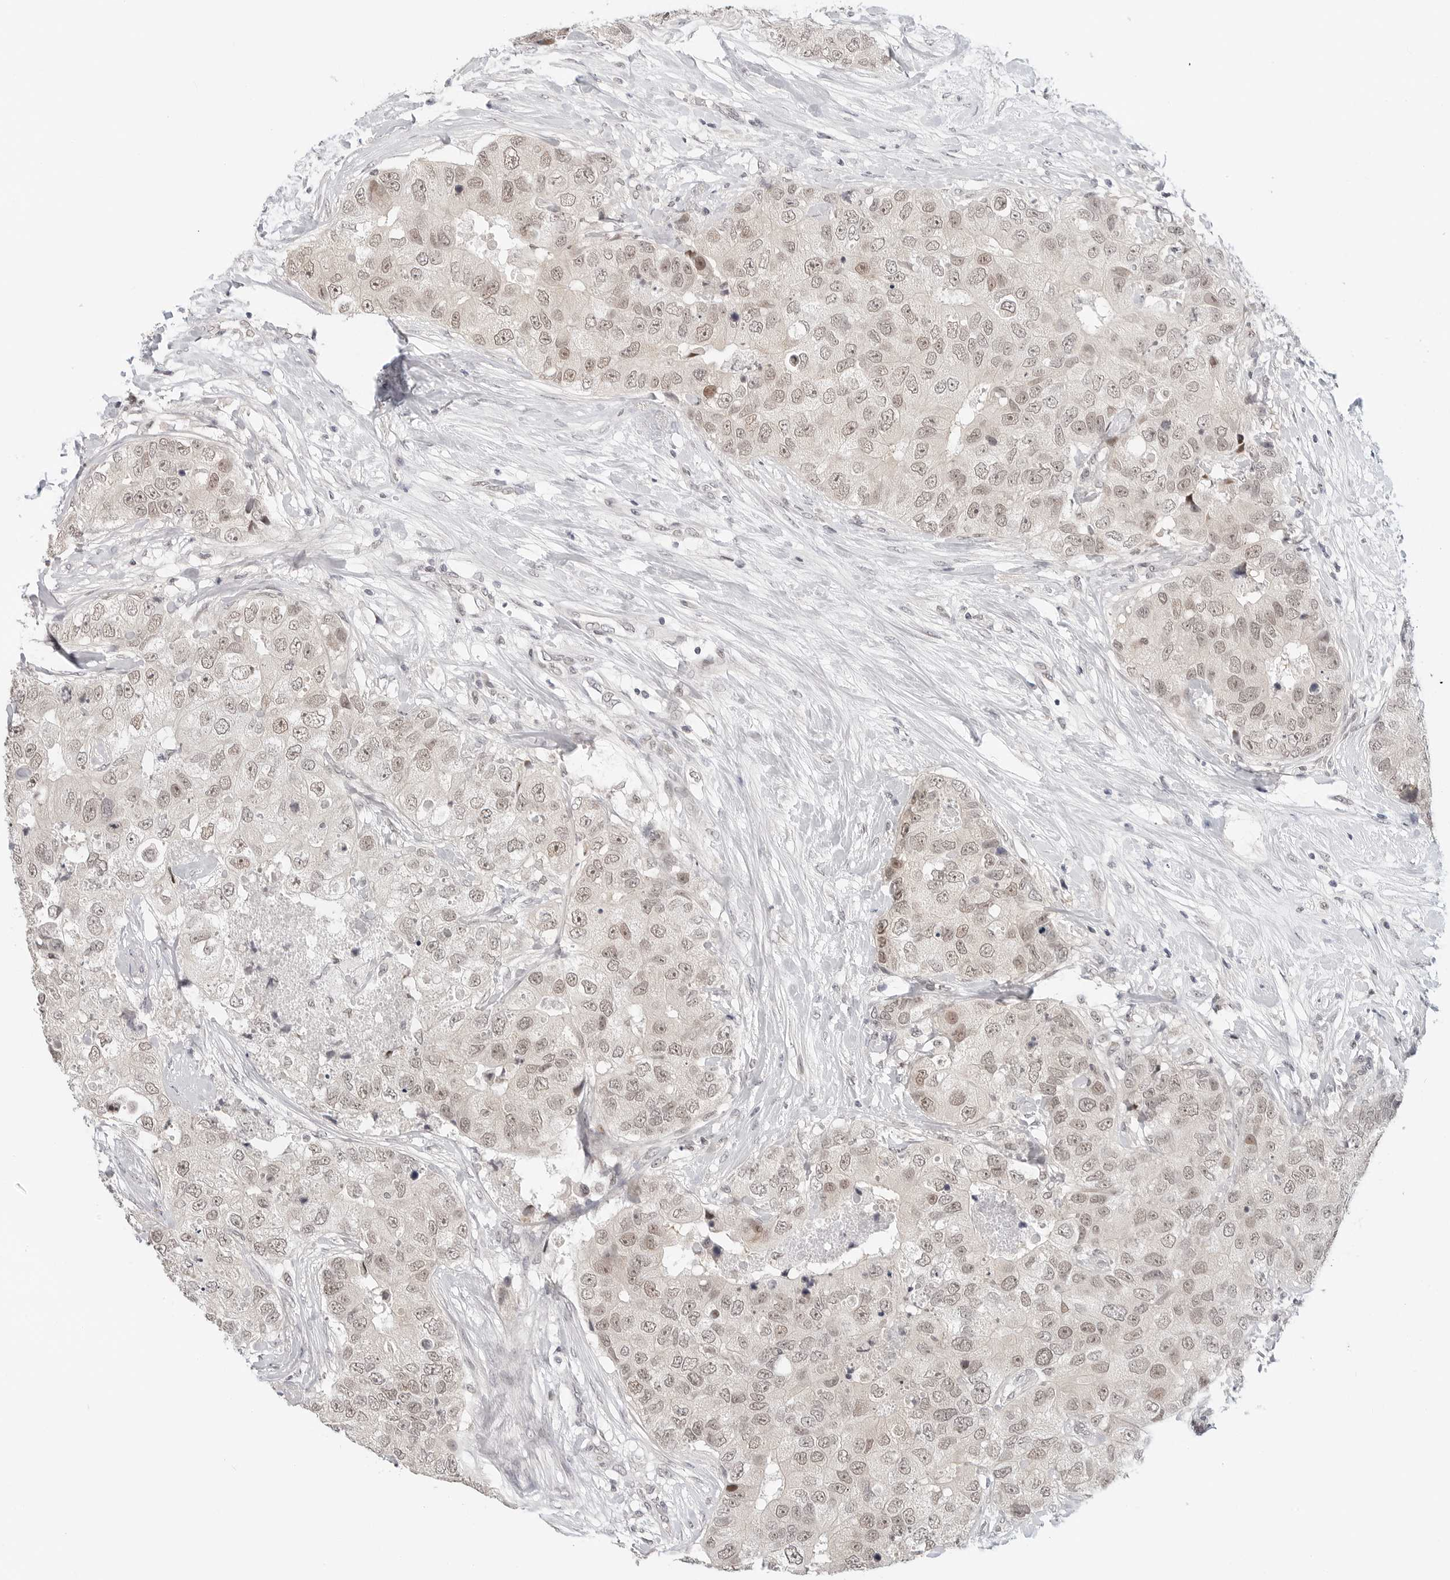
{"staining": {"intensity": "weak", "quantity": ">75%", "location": "nuclear"}, "tissue": "breast cancer", "cell_type": "Tumor cells", "image_type": "cancer", "snomed": [{"axis": "morphology", "description": "Duct carcinoma"}, {"axis": "topography", "description": "Breast"}], "caption": "The histopathology image reveals immunohistochemical staining of breast cancer. There is weak nuclear positivity is identified in about >75% of tumor cells. The staining was performed using DAB, with brown indicating positive protein expression. Nuclei are stained blue with hematoxylin.", "gene": "TSEN2", "patient": {"sex": "female", "age": 62}}